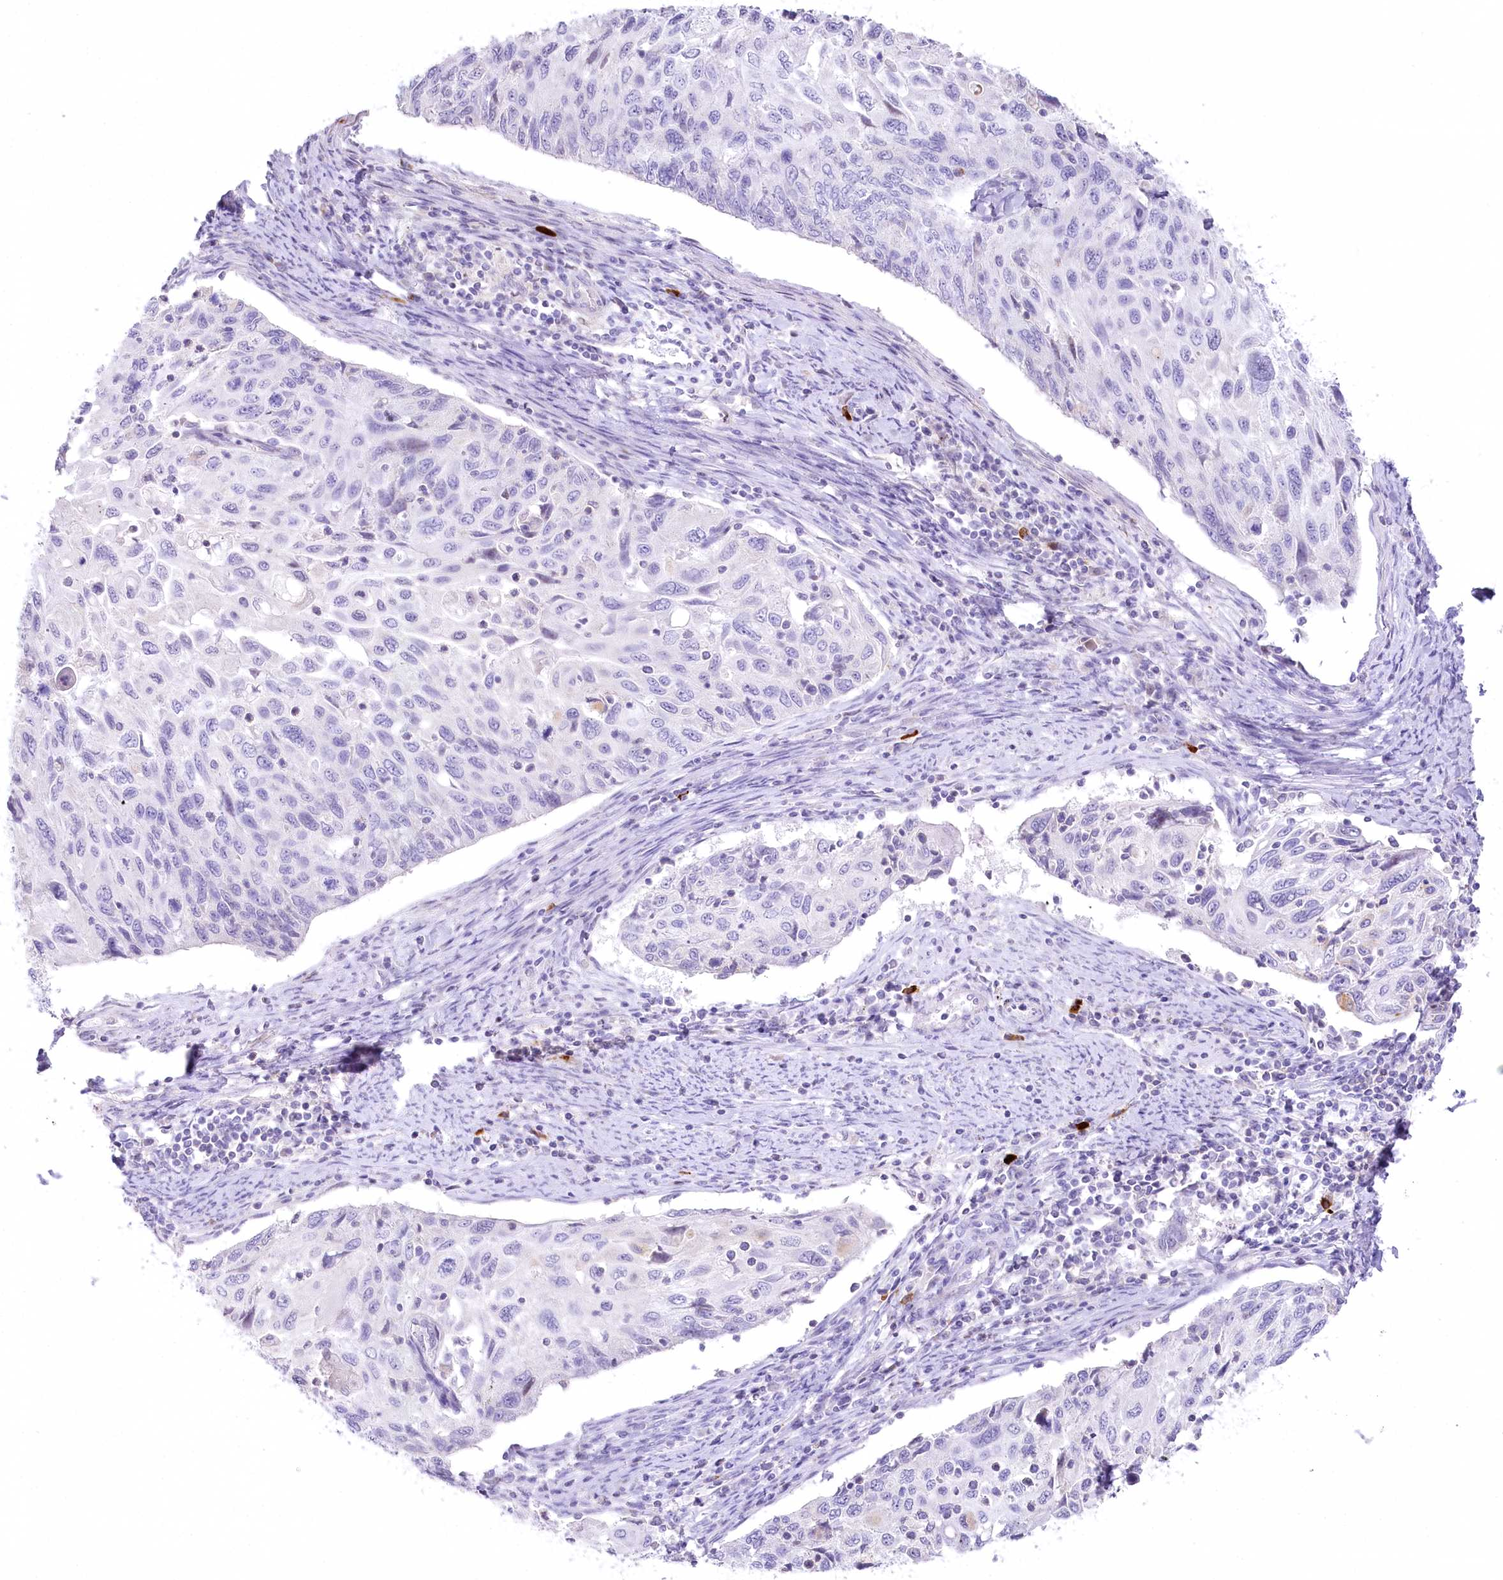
{"staining": {"intensity": "negative", "quantity": "none", "location": "none"}, "tissue": "cervical cancer", "cell_type": "Tumor cells", "image_type": "cancer", "snomed": [{"axis": "morphology", "description": "Squamous cell carcinoma, NOS"}, {"axis": "topography", "description": "Cervix"}], "caption": "A photomicrograph of cervical cancer (squamous cell carcinoma) stained for a protein displays no brown staining in tumor cells. (Immunohistochemistry, brightfield microscopy, high magnification).", "gene": "MYOZ1", "patient": {"sex": "female", "age": 70}}